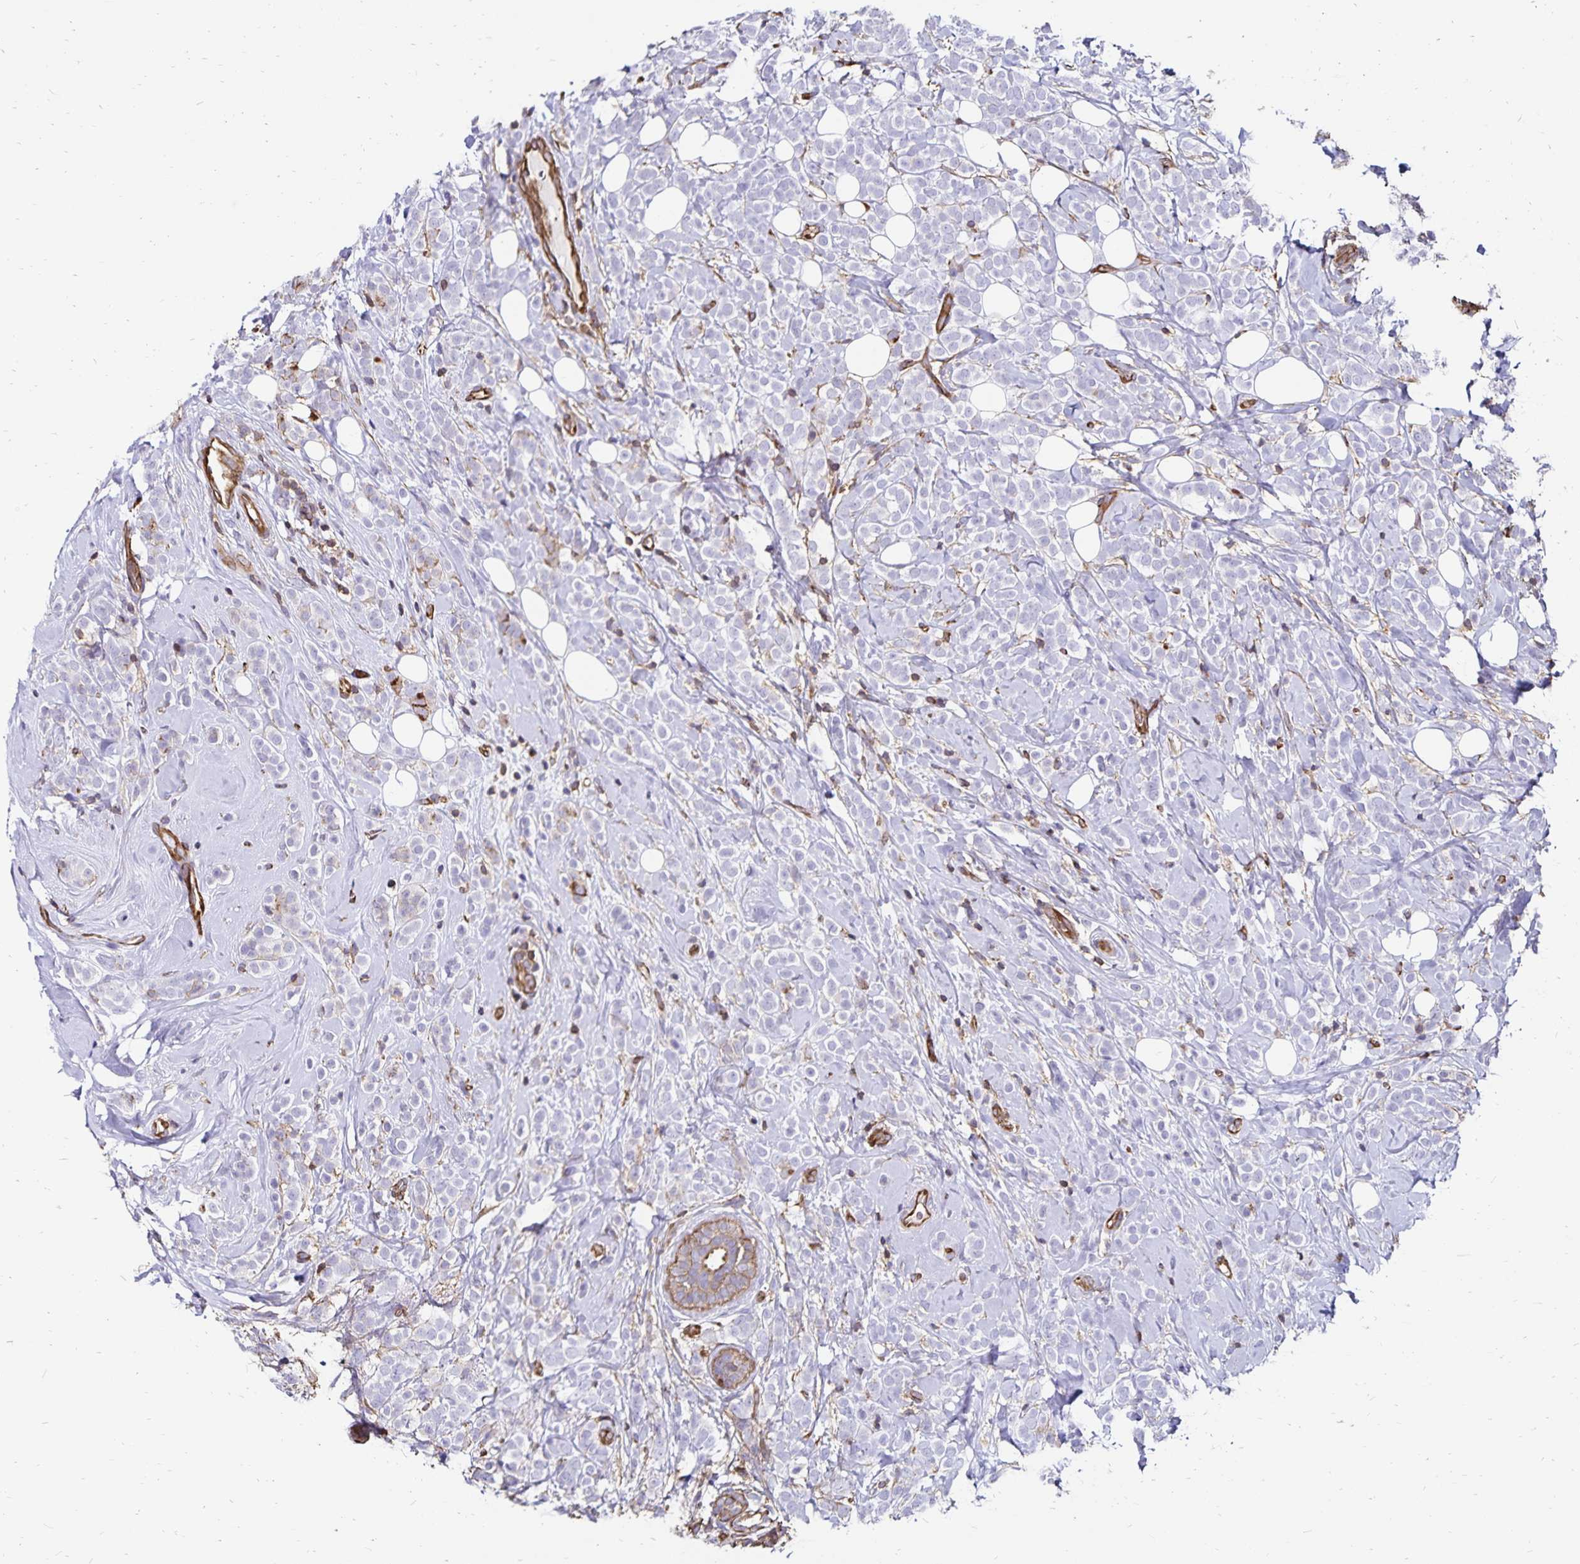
{"staining": {"intensity": "negative", "quantity": "none", "location": "none"}, "tissue": "breast cancer", "cell_type": "Tumor cells", "image_type": "cancer", "snomed": [{"axis": "morphology", "description": "Lobular carcinoma"}, {"axis": "topography", "description": "Breast"}], "caption": "Tumor cells are negative for brown protein staining in breast cancer (lobular carcinoma).", "gene": "RPRML", "patient": {"sex": "female", "age": 49}}